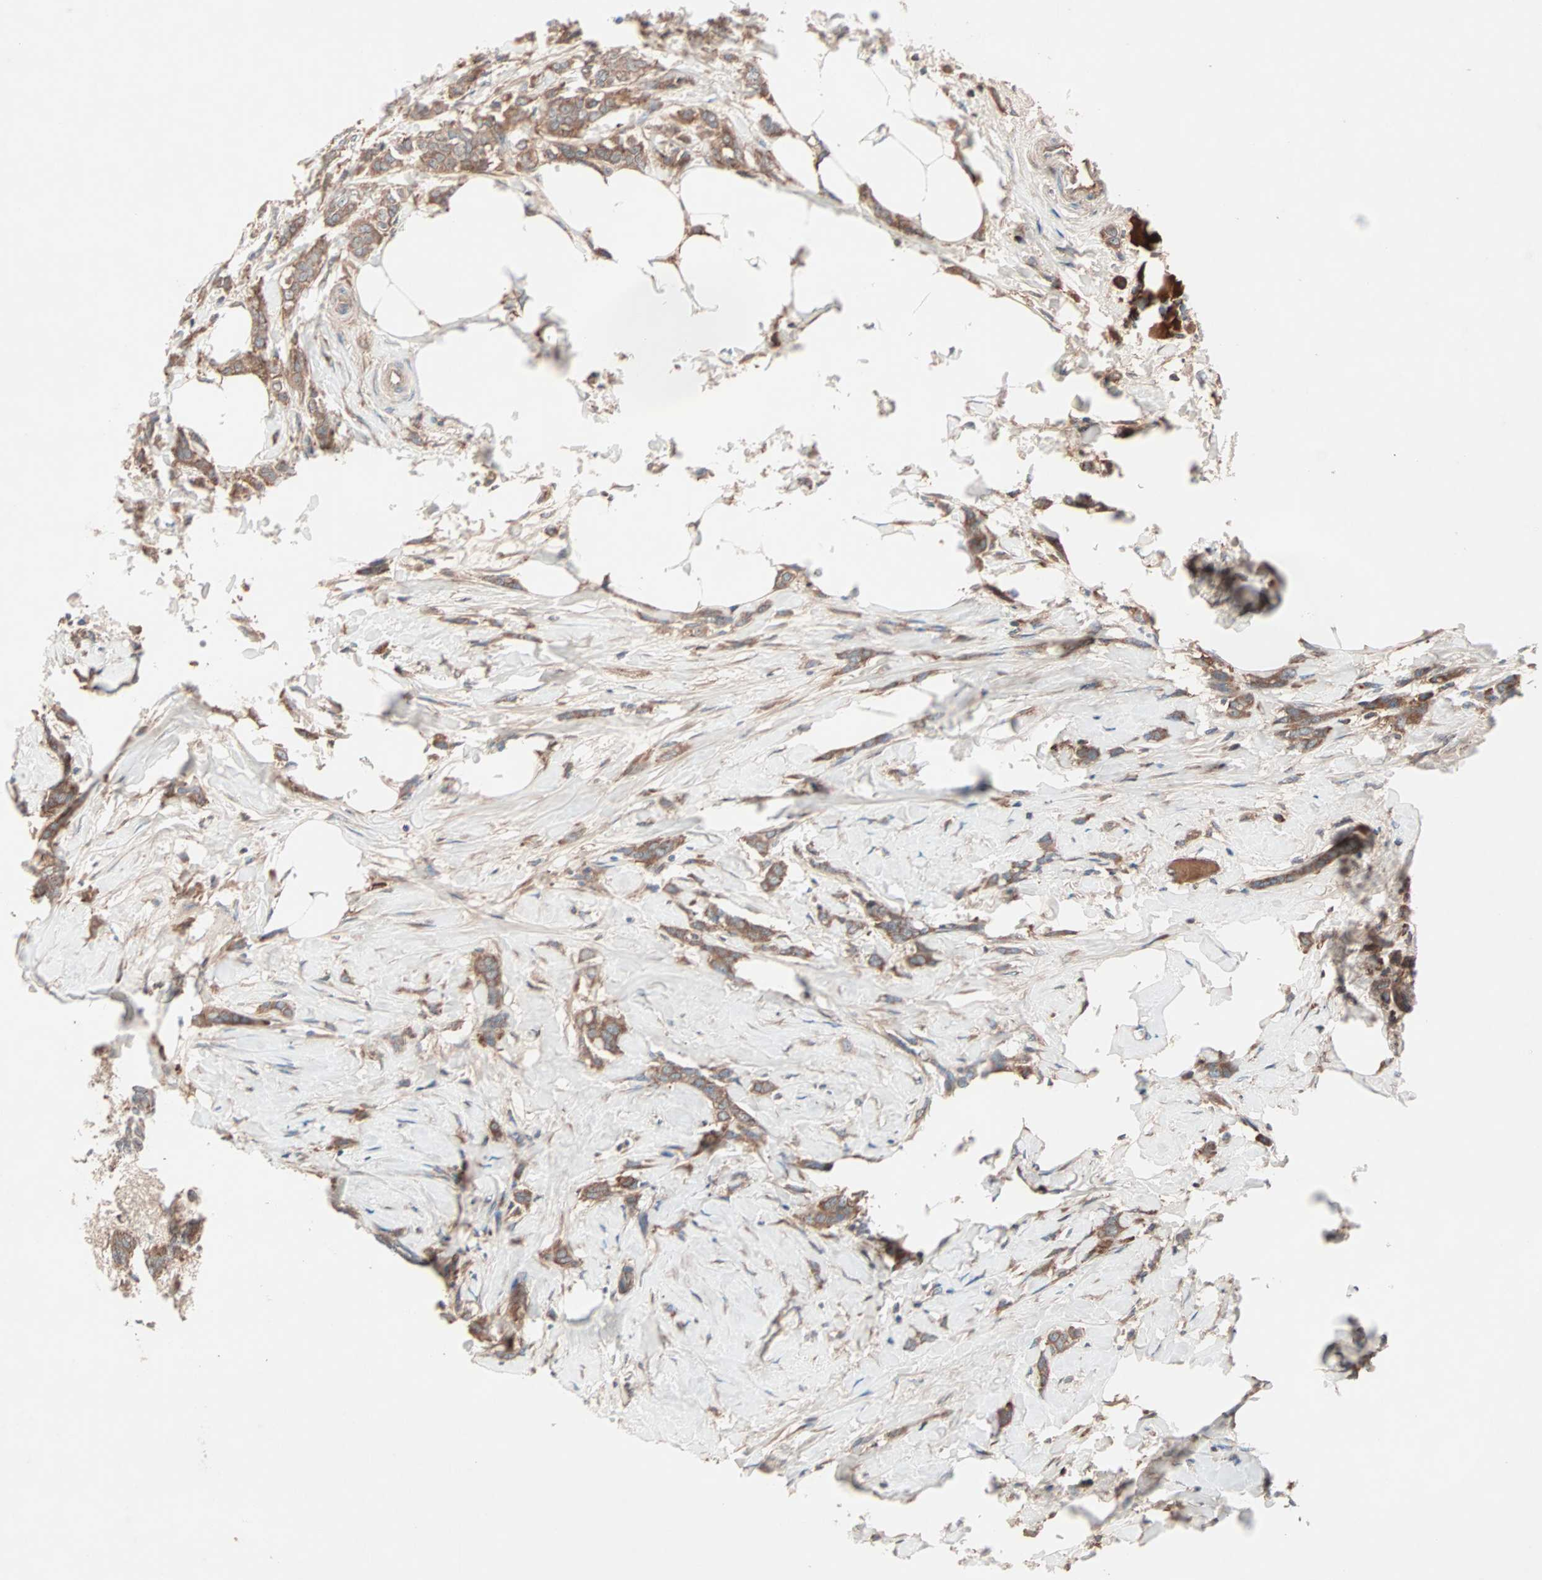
{"staining": {"intensity": "moderate", "quantity": ">75%", "location": "cytoplasmic/membranous"}, "tissue": "breast cancer", "cell_type": "Tumor cells", "image_type": "cancer", "snomed": [{"axis": "morphology", "description": "Lobular carcinoma, in situ"}, {"axis": "morphology", "description": "Lobular carcinoma"}, {"axis": "topography", "description": "Breast"}], "caption": "Immunohistochemistry (DAB) staining of human lobular carcinoma in situ (breast) demonstrates moderate cytoplasmic/membranous protein positivity in about >75% of tumor cells.", "gene": "CAD", "patient": {"sex": "female", "age": 41}}